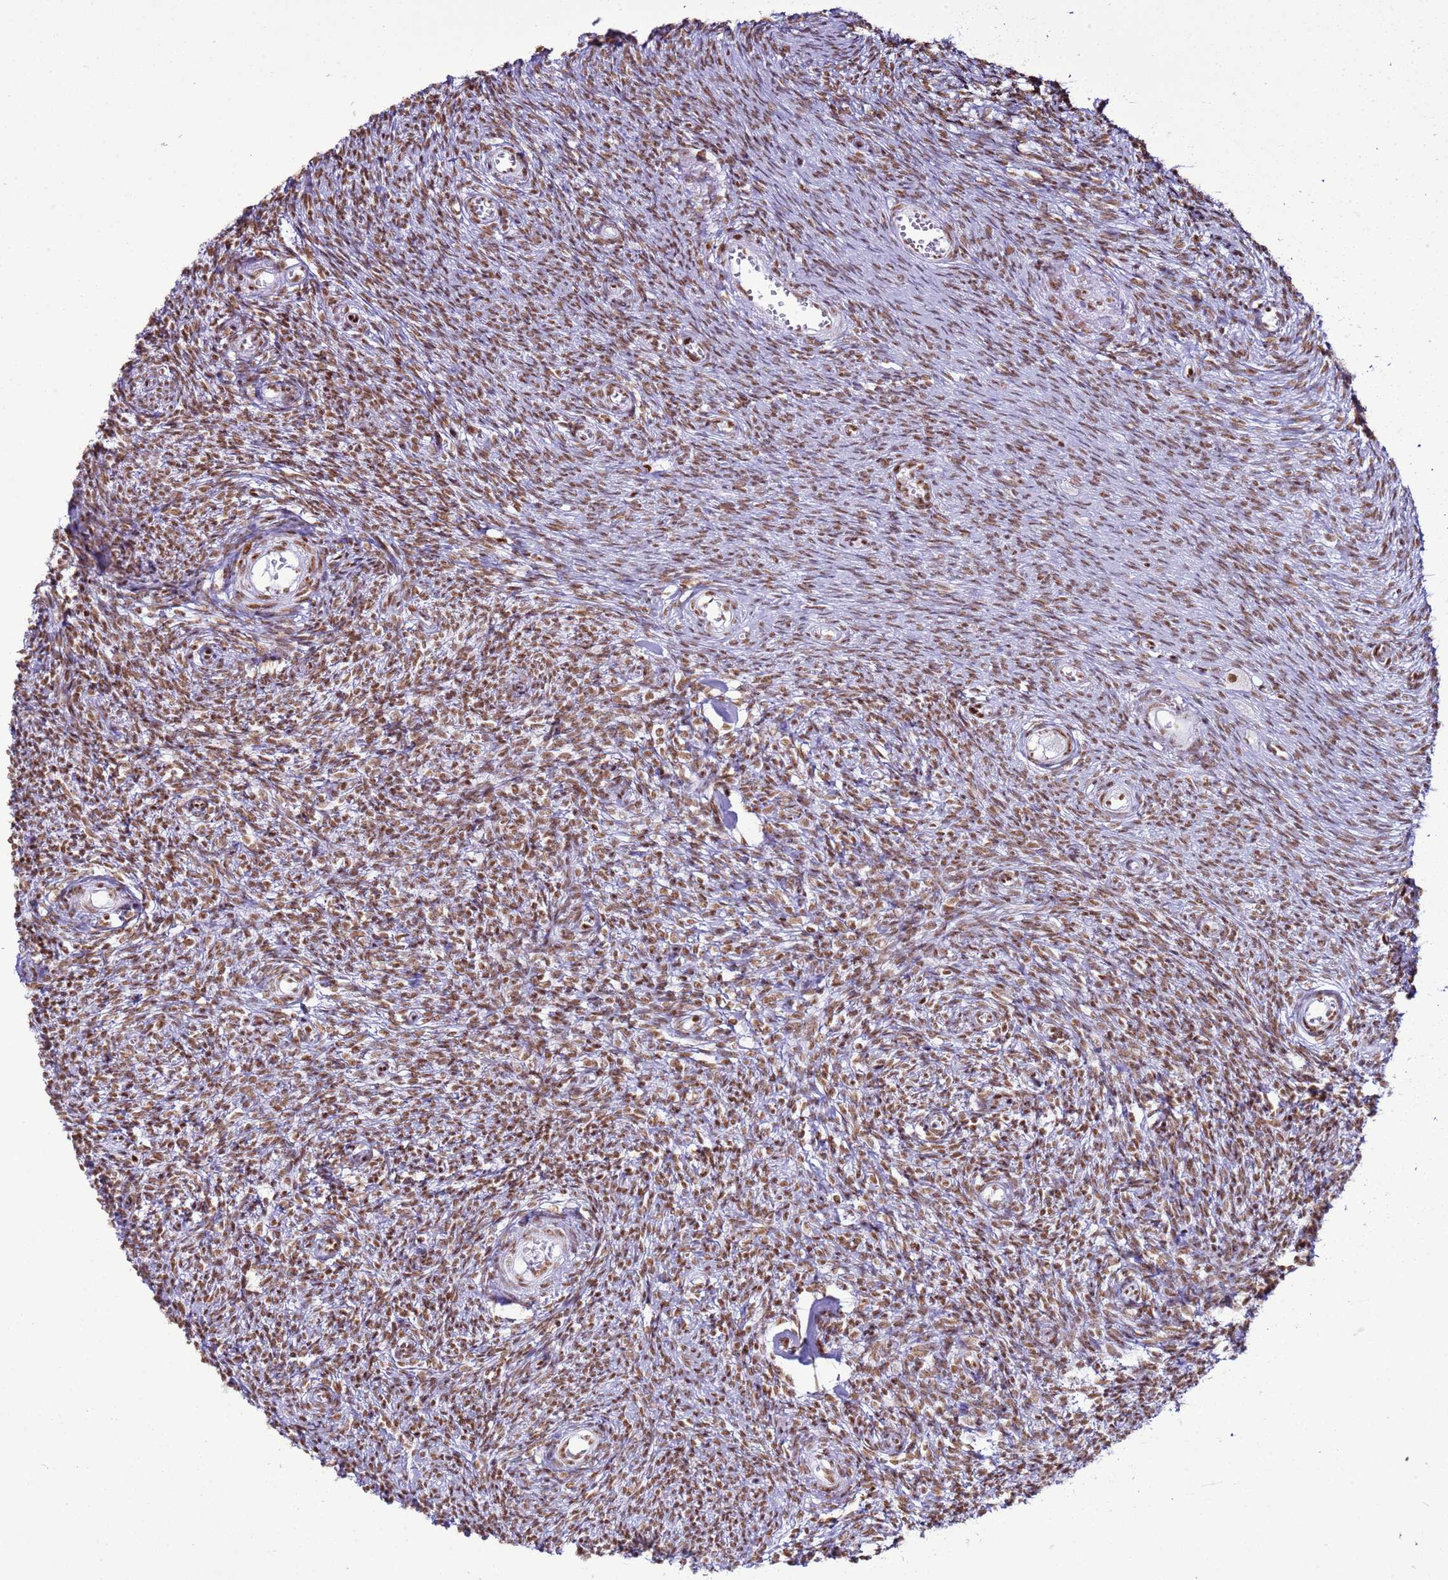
{"staining": {"intensity": "moderate", "quantity": ">75%", "location": "nuclear"}, "tissue": "ovary", "cell_type": "Ovarian stroma cells", "image_type": "normal", "snomed": [{"axis": "morphology", "description": "Normal tissue, NOS"}, {"axis": "topography", "description": "Ovary"}], "caption": "Ovarian stroma cells reveal moderate nuclear staining in about >75% of cells in normal ovary.", "gene": "RALY", "patient": {"sex": "female", "age": 44}}